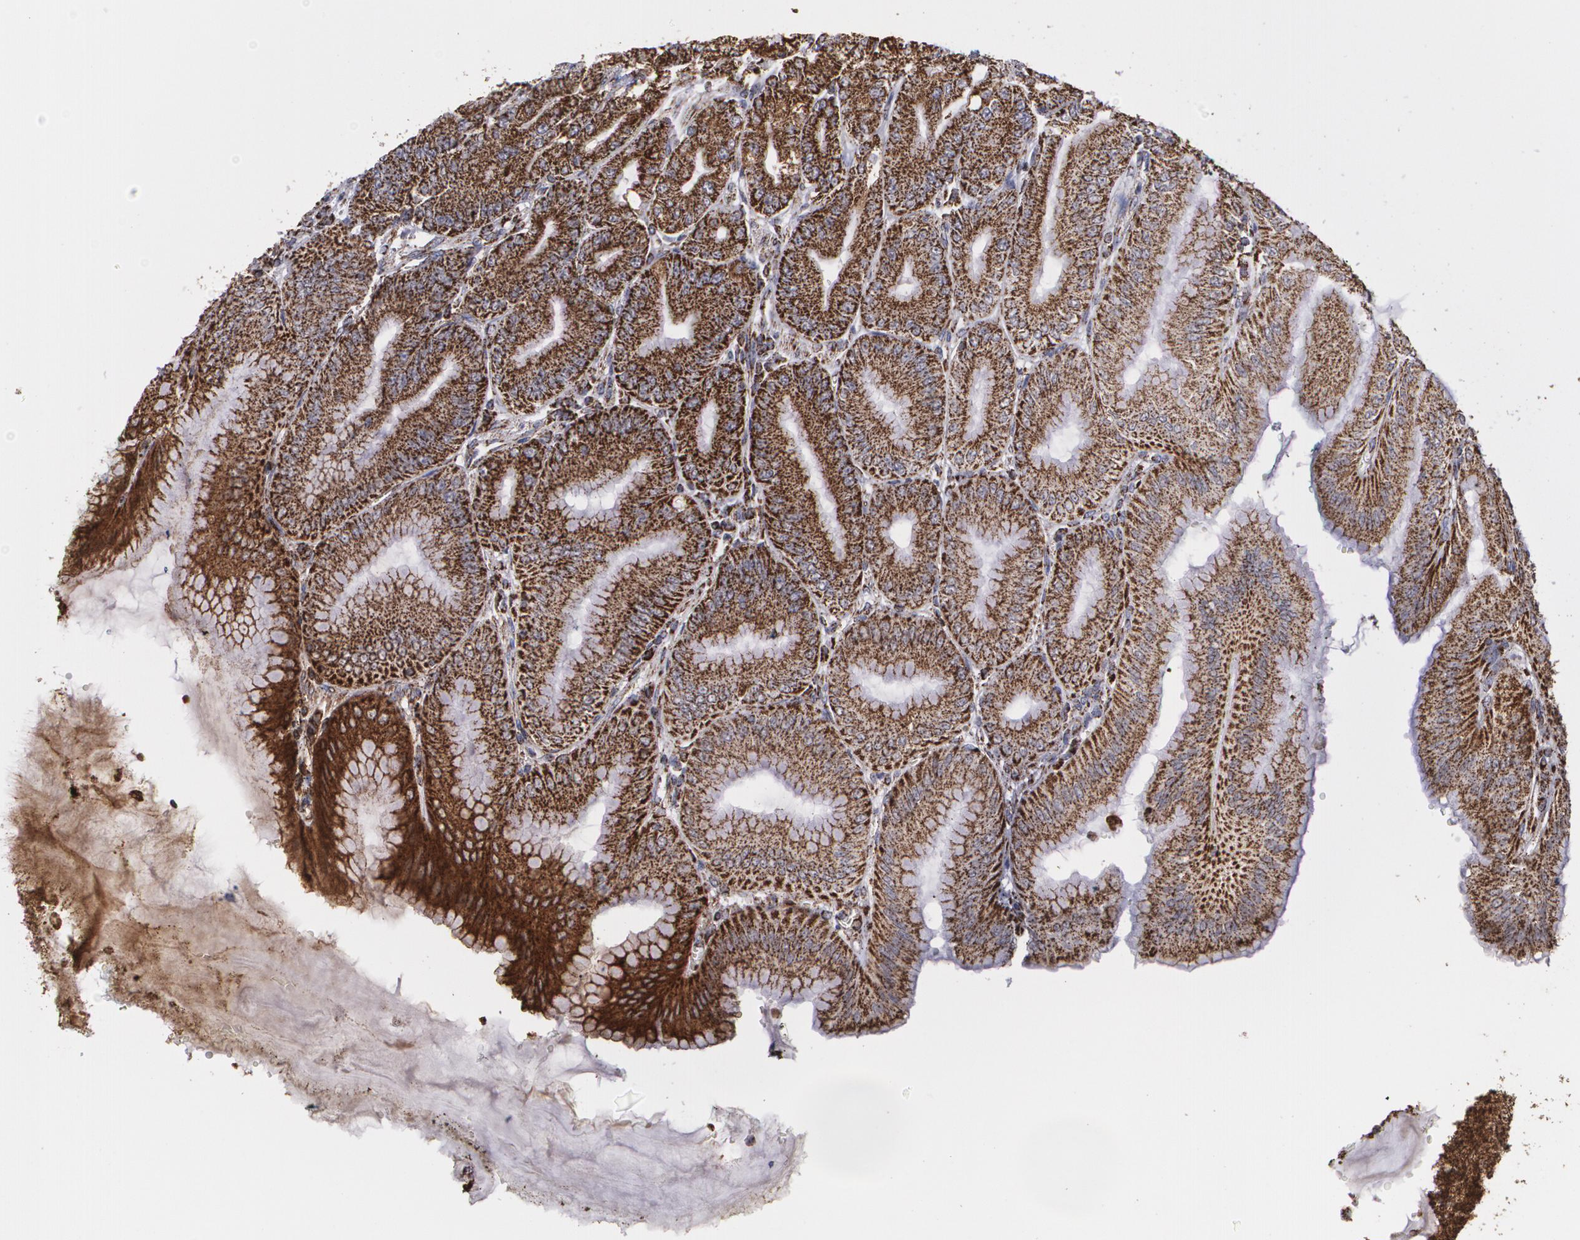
{"staining": {"intensity": "moderate", "quantity": ">75%", "location": "cytoplasmic/membranous"}, "tissue": "stomach", "cell_type": "Glandular cells", "image_type": "normal", "snomed": [{"axis": "morphology", "description": "Normal tissue, NOS"}, {"axis": "topography", "description": "Stomach, lower"}], "caption": "A photomicrograph of stomach stained for a protein shows moderate cytoplasmic/membranous brown staining in glandular cells. Ihc stains the protein in brown and the nuclei are stained blue.", "gene": "HSPD1", "patient": {"sex": "male", "age": 71}}